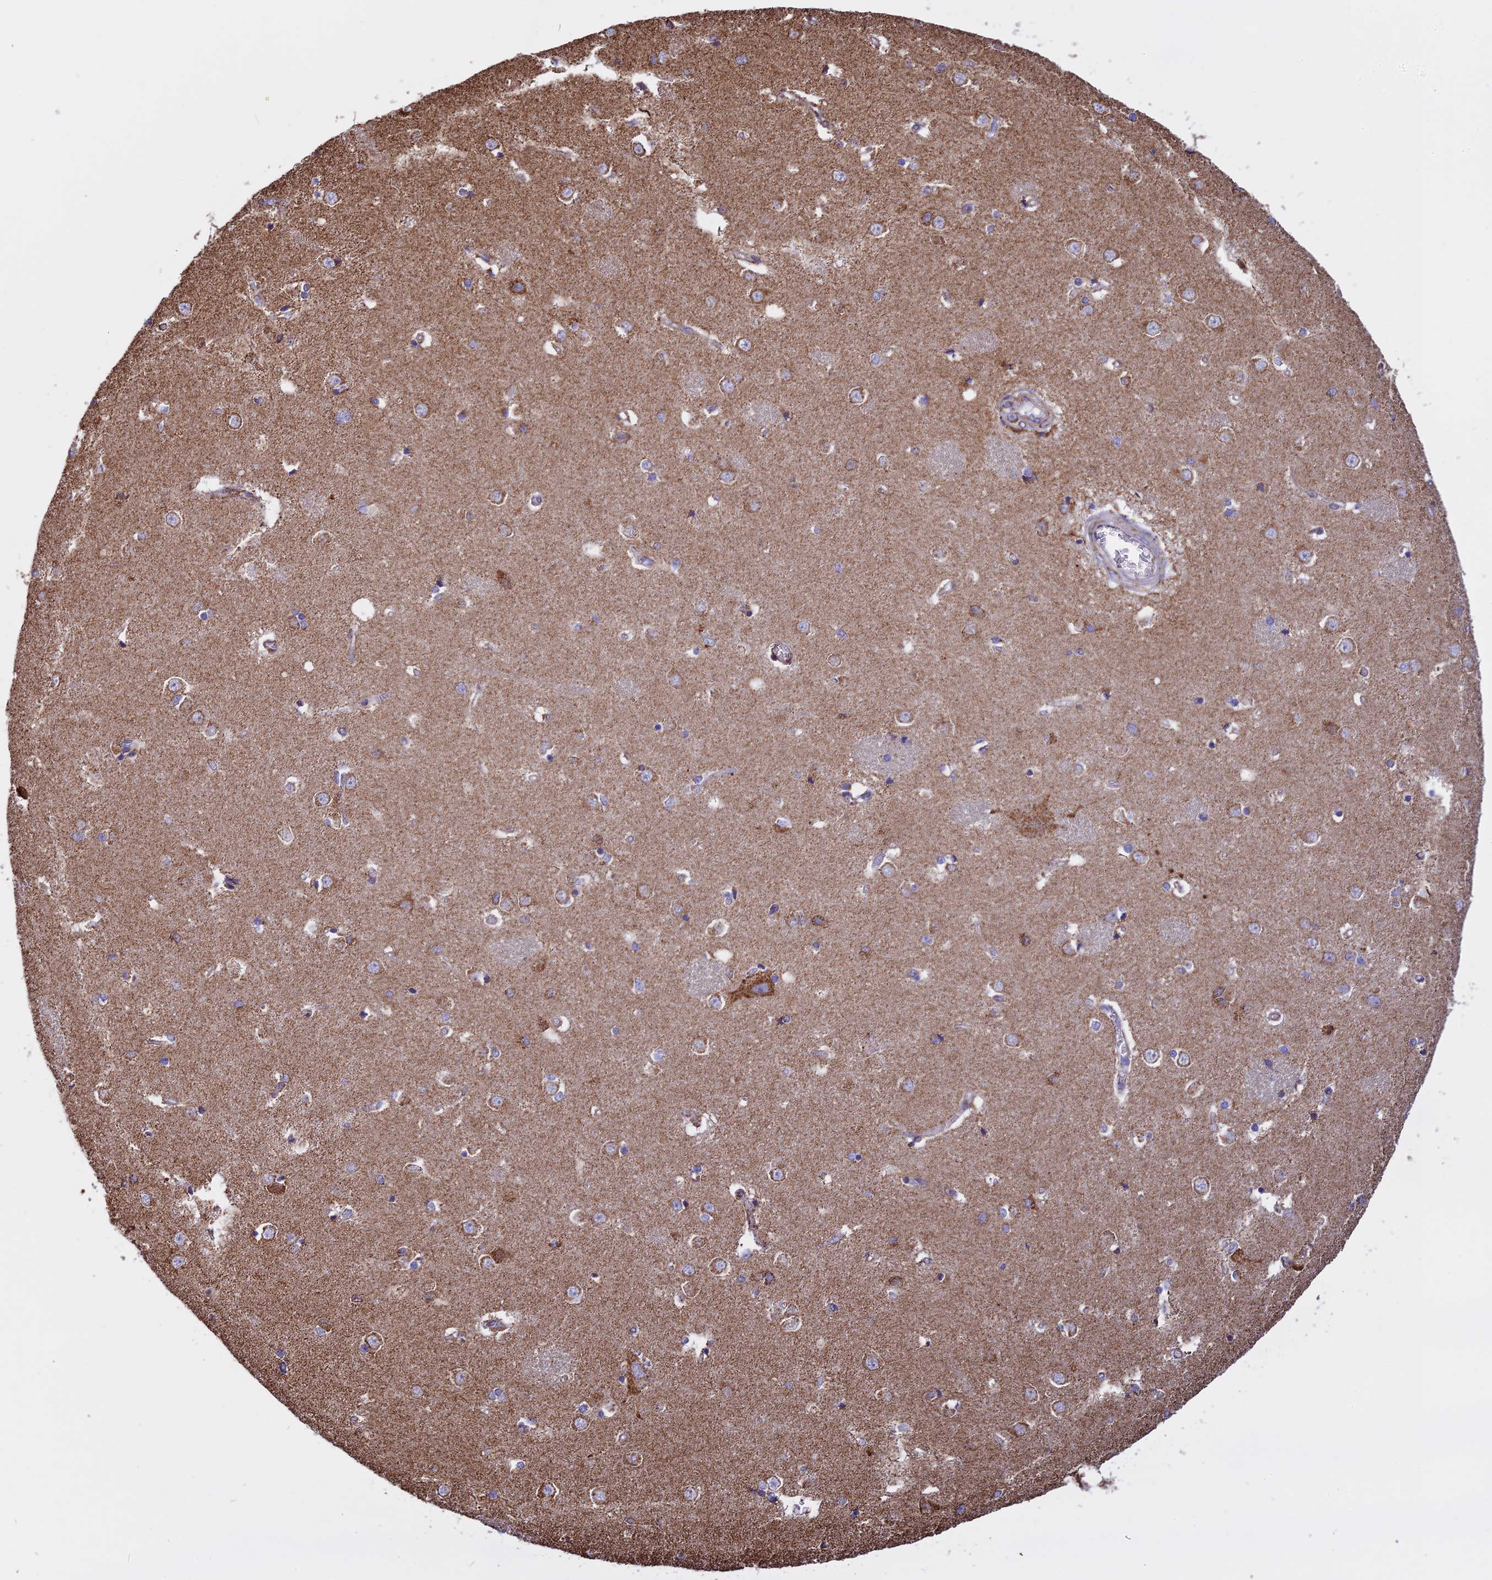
{"staining": {"intensity": "negative", "quantity": "none", "location": "none"}, "tissue": "caudate", "cell_type": "Glial cells", "image_type": "normal", "snomed": [{"axis": "morphology", "description": "Normal tissue, NOS"}, {"axis": "topography", "description": "Lateral ventricle wall"}], "caption": "Immunohistochemical staining of normal human caudate demonstrates no significant staining in glial cells.", "gene": "KCNG1", "patient": {"sex": "male", "age": 37}}